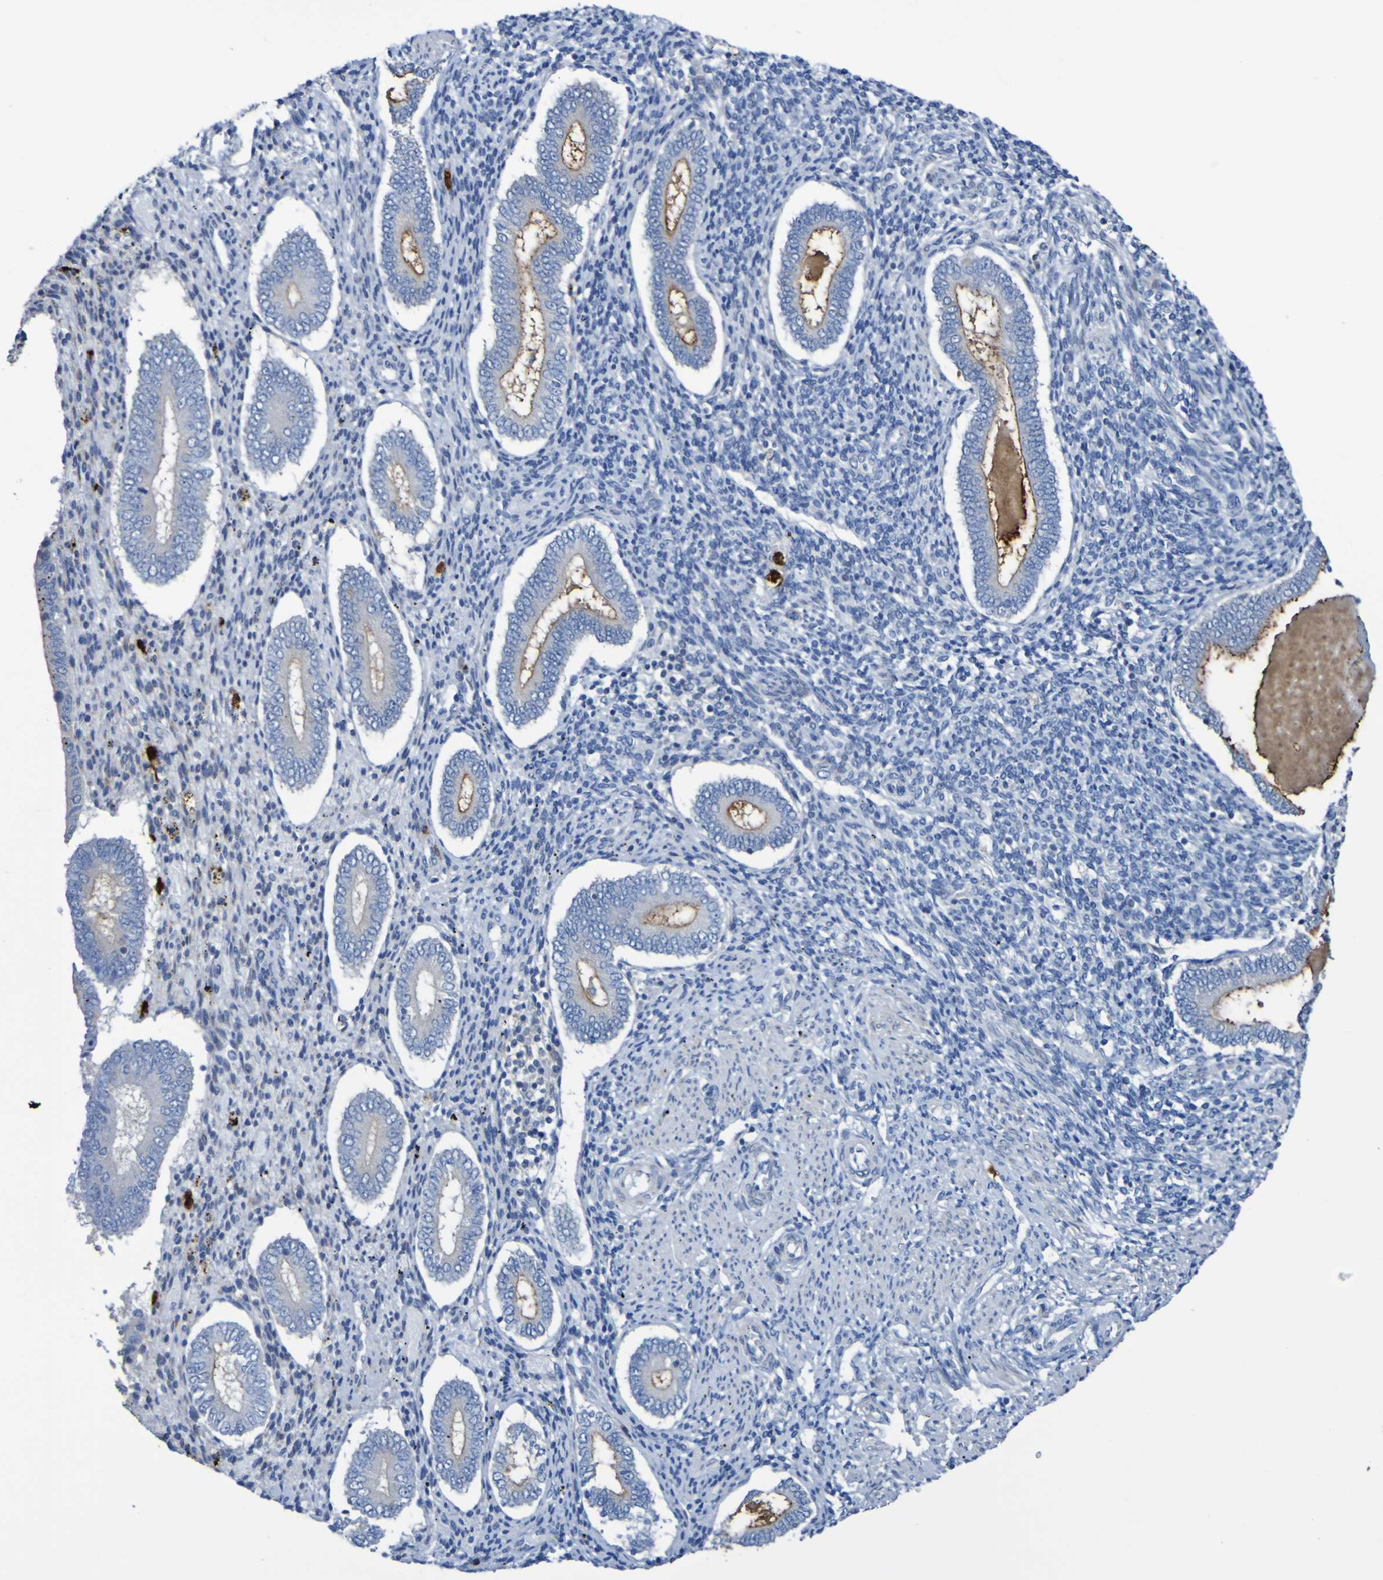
{"staining": {"intensity": "negative", "quantity": "none", "location": "none"}, "tissue": "endometrium", "cell_type": "Cells in endometrial stroma", "image_type": "normal", "snomed": [{"axis": "morphology", "description": "Normal tissue, NOS"}, {"axis": "topography", "description": "Endometrium"}], "caption": "Micrograph shows no significant protein positivity in cells in endometrial stroma of unremarkable endometrium.", "gene": "C11orf24", "patient": {"sex": "female", "age": 42}}